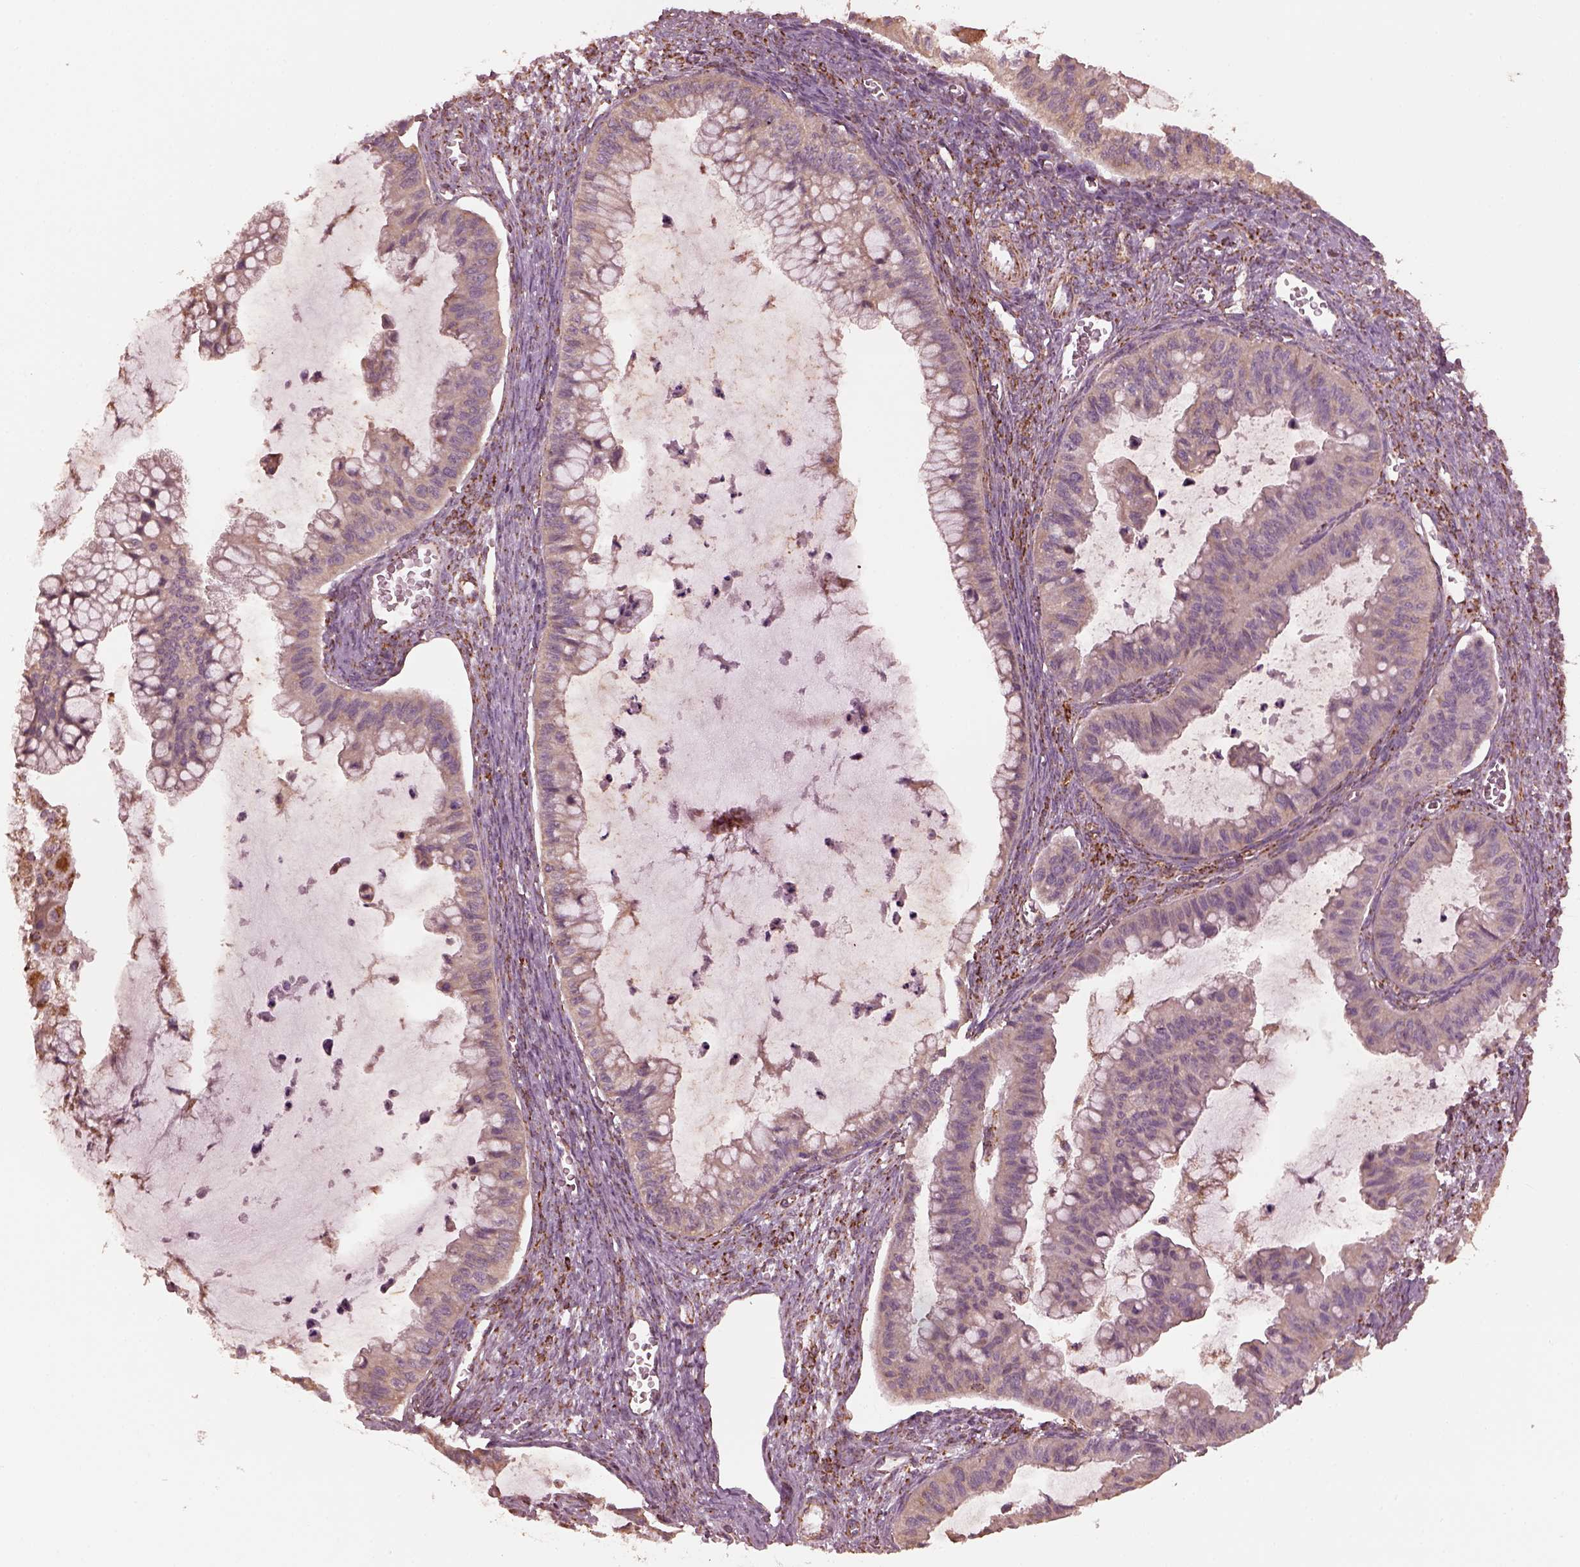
{"staining": {"intensity": "weak", "quantity": "25%-75%", "location": "cytoplasmic/membranous"}, "tissue": "ovarian cancer", "cell_type": "Tumor cells", "image_type": "cancer", "snomed": [{"axis": "morphology", "description": "Cystadenocarcinoma, mucinous, NOS"}, {"axis": "topography", "description": "Ovary"}], "caption": "This micrograph shows IHC staining of human ovarian cancer (mucinous cystadenocarcinoma), with low weak cytoplasmic/membranous positivity in approximately 25%-75% of tumor cells.", "gene": "NDUFB10", "patient": {"sex": "female", "age": 72}}